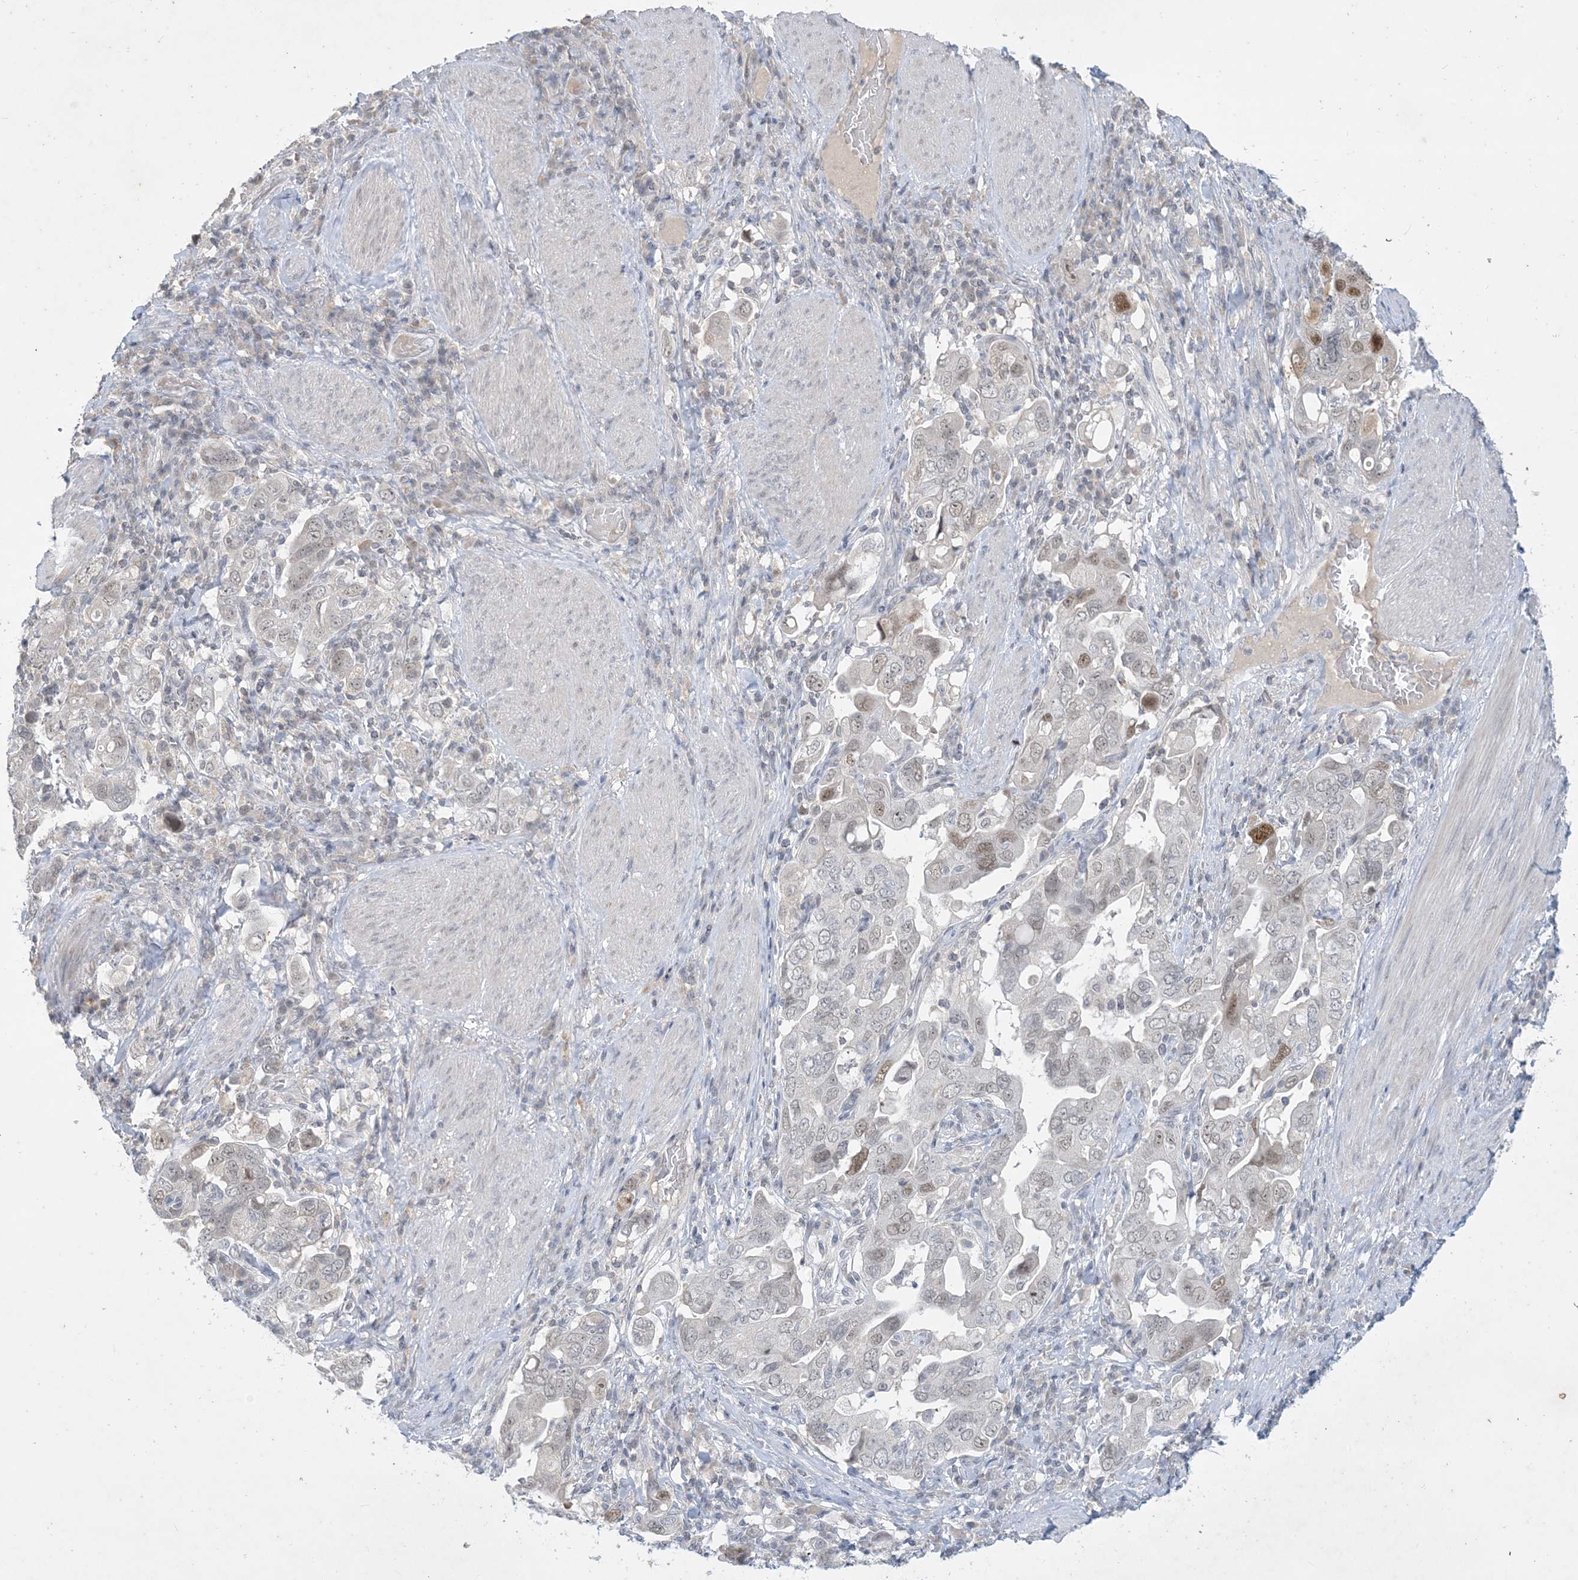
{"staining": {"intensity": "moderate", "quantity": "<25%", "location": "nuclear"}, "tissue": "stomach cancer", "cell_type": "Tumor cells", "image_type": "cancer", "snomed": [{"axis": "morphology", "description": "Adenocarcinoma, NOS"}, {"axis": "topography", "description": "Stomach, upper"}], "caption": "Immunohistochemical staining of adenocarcinoma (stomach) reveals low levels of moderate nuclear positivity in about <25% of tumor cells. The staining was performed using DAB, with brown indicating positive protein expression. Nuclei are stained blue with hematoxylin.", "gene": "ZNF674", "patient": {"sex": "male", "age": 62}}